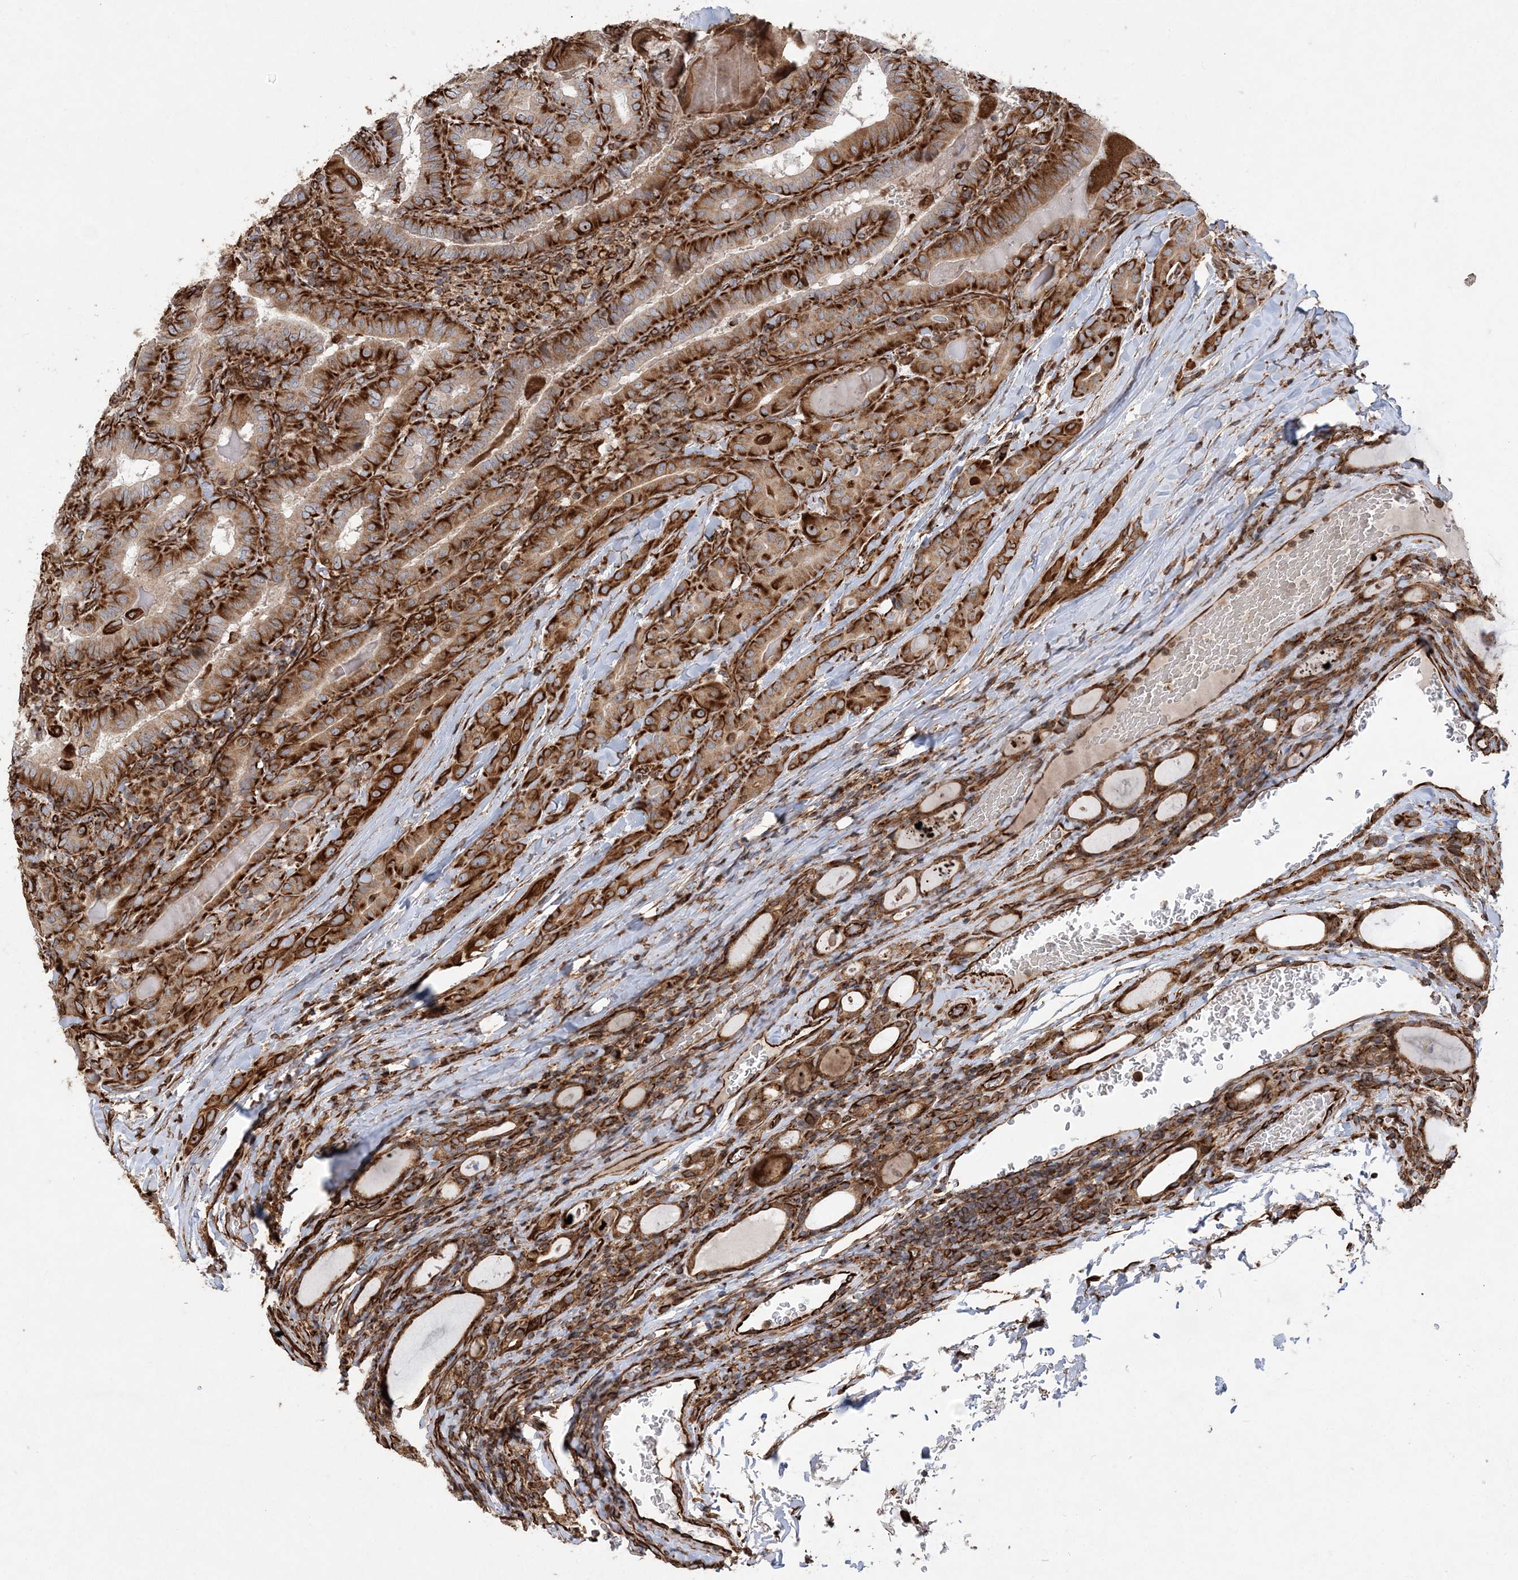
{"staining": {"intensity": "strong", "quantity": ">75%", "location": "cytoplasmic/membranous"}, "tissue": "thyroid cancer", "cell_type": "Tumor cells", "image_type": "cancer", "snomed": [{"axis": "morphology", "description": "Papillary adenocarcinoma, NOS"}, {"axis": "topography", "description": "Thyroid gland"}], "caption": "Tumor cells display strong cytoplasmic/membranous expression in about >75% of cells in thyroid cancer (papillary adenocarcinoma).", "gene": "FAM114A2", "patient": {"sex": "female", "age": 72}}